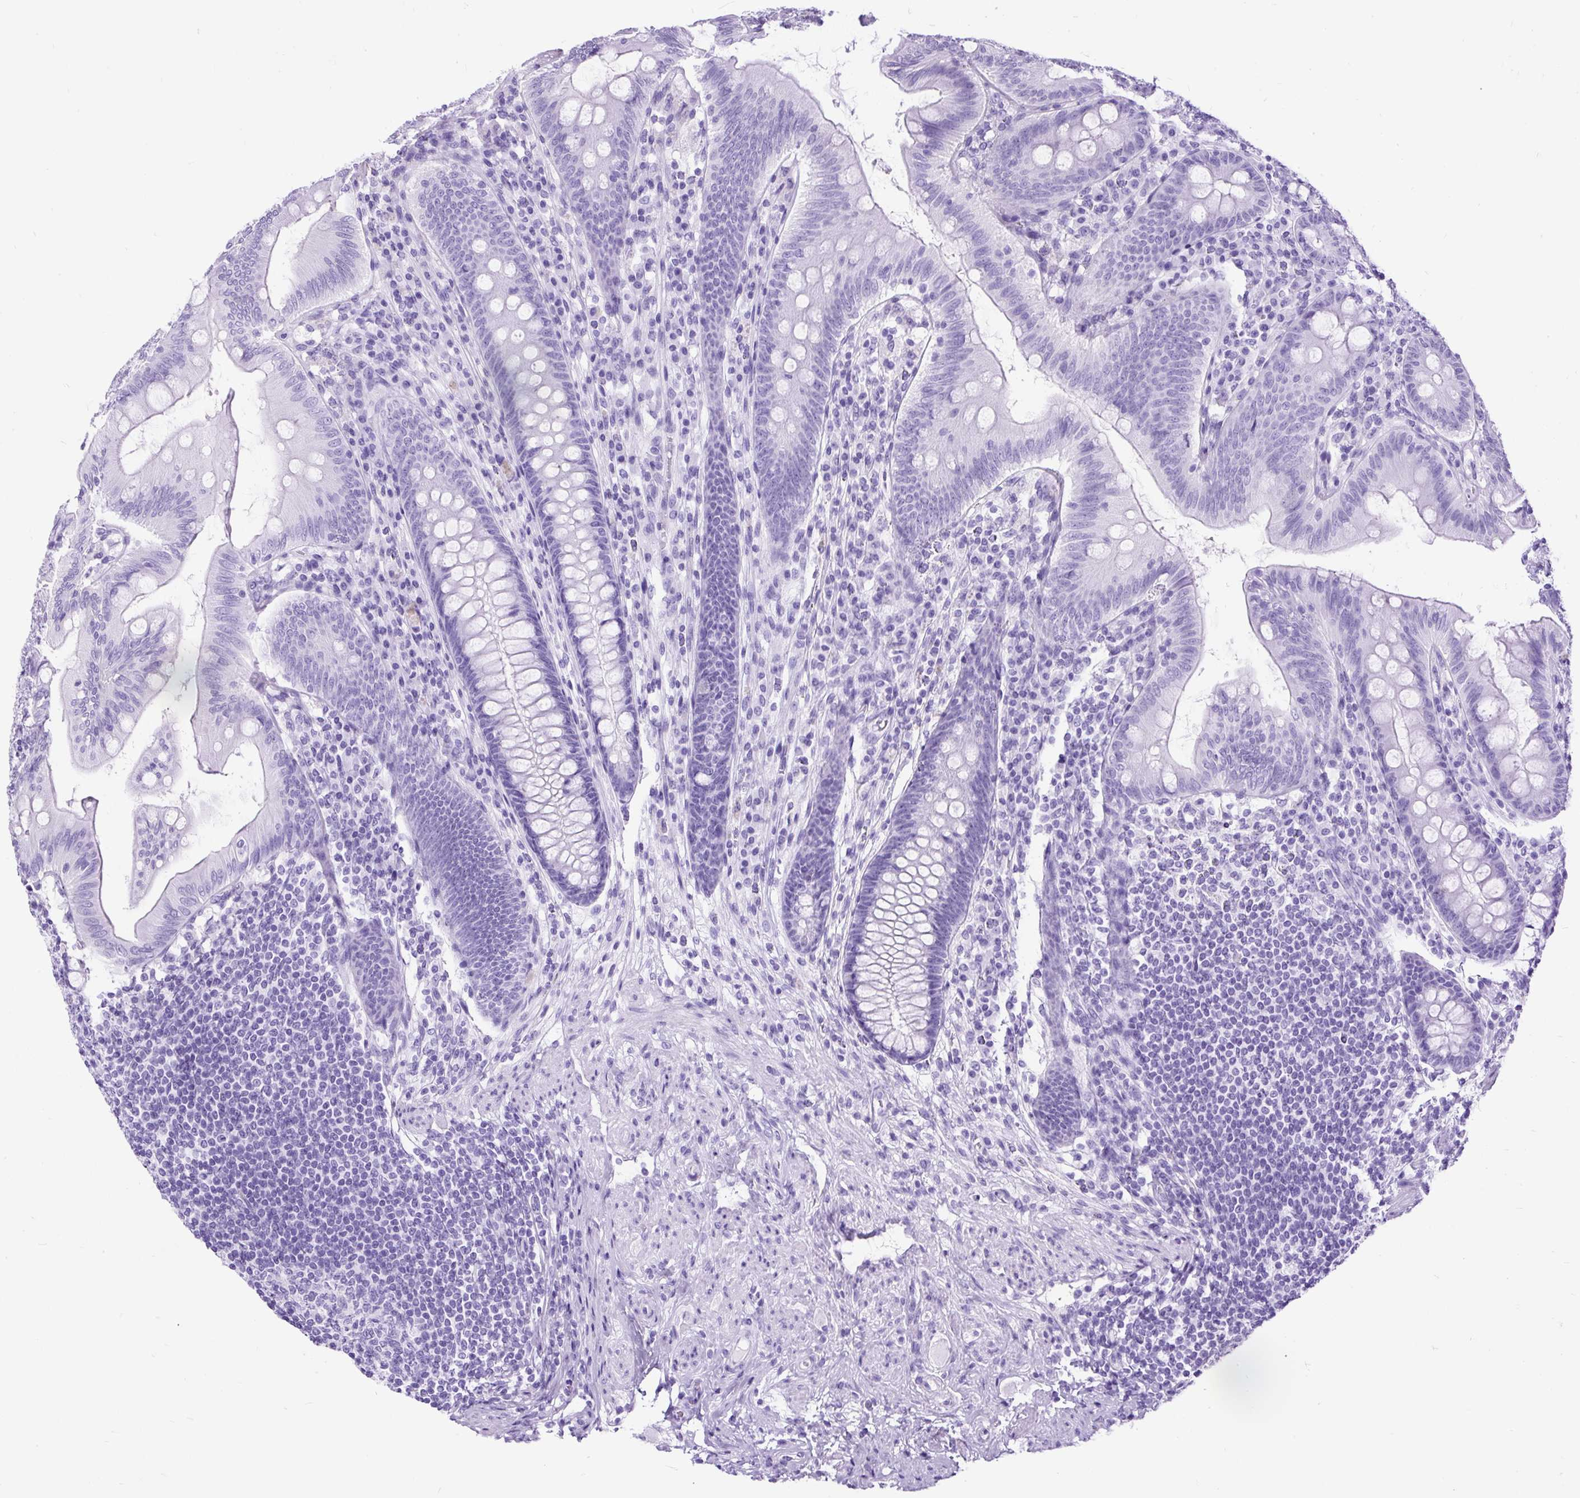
{"staining": {"intensity": "negative", "quantity": "none", "location": "none"}, "tissue": "appendix", "cell_type": "Glandular cells", "image_type": "normal", "snomed": [{"axis": "morphology", "description": "Normal tissue, NOS"}, {"axis": "topography", "description": "Appendix"}], "caption": "This is an immunohistochemistry image of benign human appendix. There is no positivity in glandular cells.", "gene": "CEL", "patient": {"sex": "male", "age": 71}}